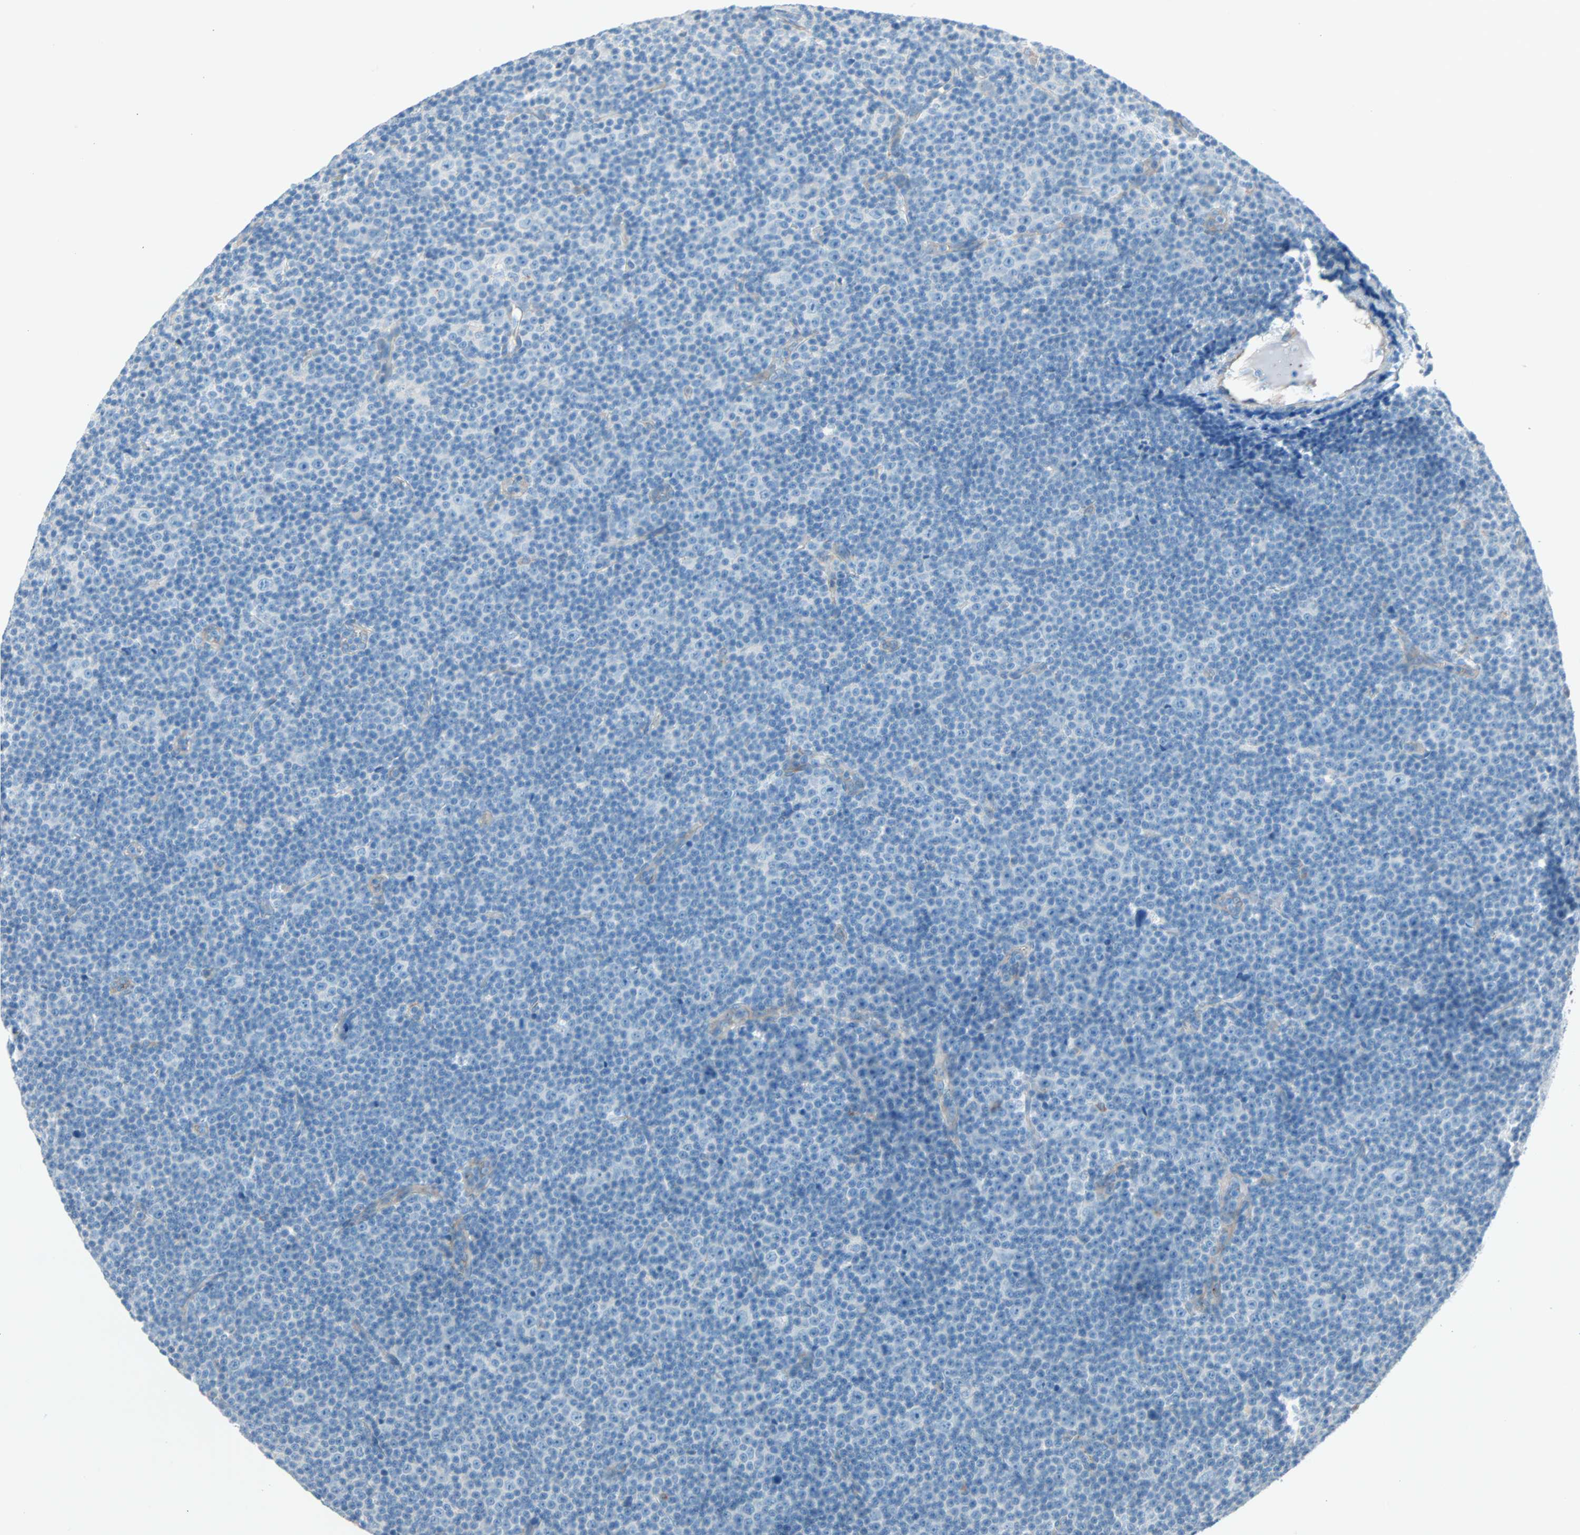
{"staining": {"intensity": "weak", "quantity": "<25%", "location": "cytoplasmic/membranous"}, "tissue": "lymphoma", "cell_type": "Tumor cells", "image_type": "cancer", "snomed": [{"axis": "morphology", "description": "Malignant lymphoma, non-Hodgkin's type, Low grade"}, {"axis": "topography", "description": "Lymph node"}], "caption": "DAB immunohistochemical staining of lymphoma reveals no significant expression in tumor cells.", "gene": "LY6G6F", "patient": {"sex": "female", "age": 67}}